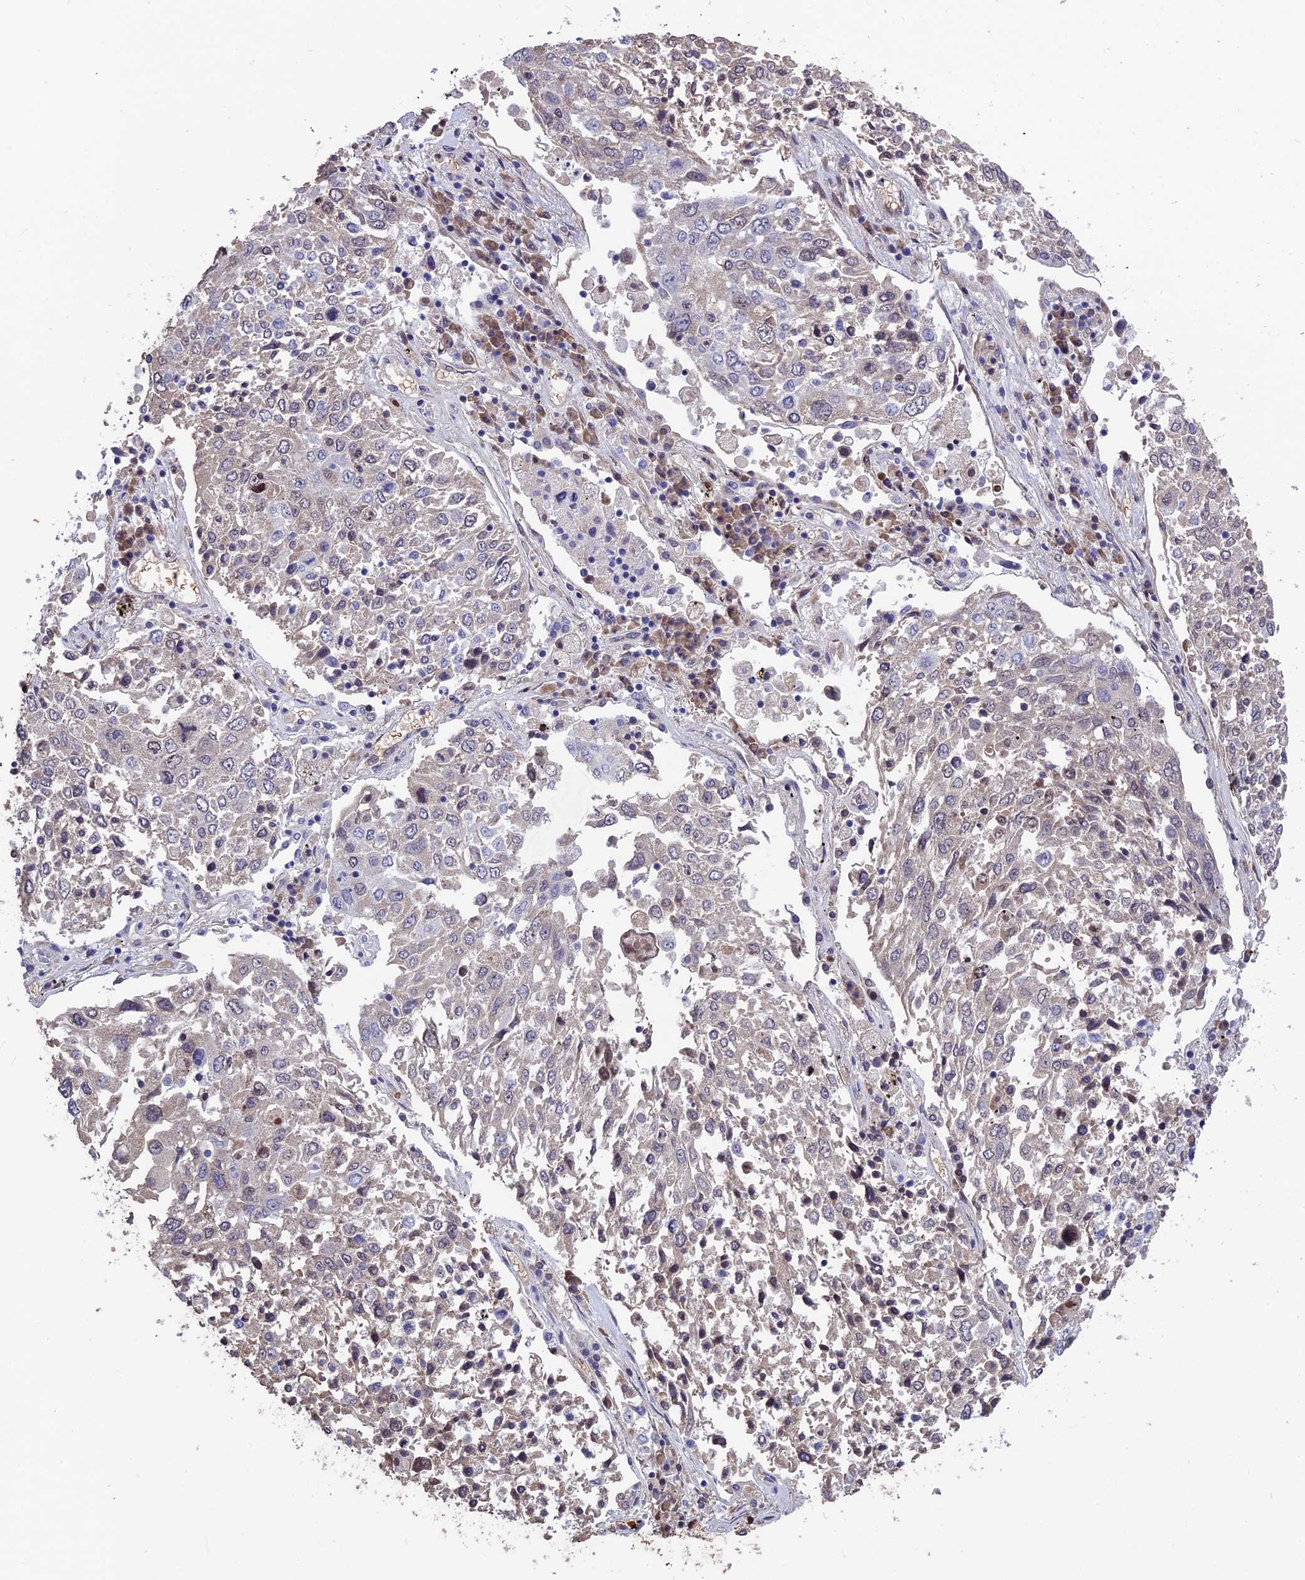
{"staining": {"intensity": "negative", "quantity": "none", "location": "none"}, "tissue": "lung cancer", "cell_type": "Tumor cells", "image_type": "cancer", "snomed": [{"axis": "morphology", "description": "Squamous cell carcinoma, NOS"}, {"axis": "topography", "description": "Lung"}], "caption": "Immunohistochemical staining of human lung squamous cell carcinoma demonstrates no significant staining in tumor cells.", "gene": "KNOP1", "patient": {"sex": "male", "age": 65}}